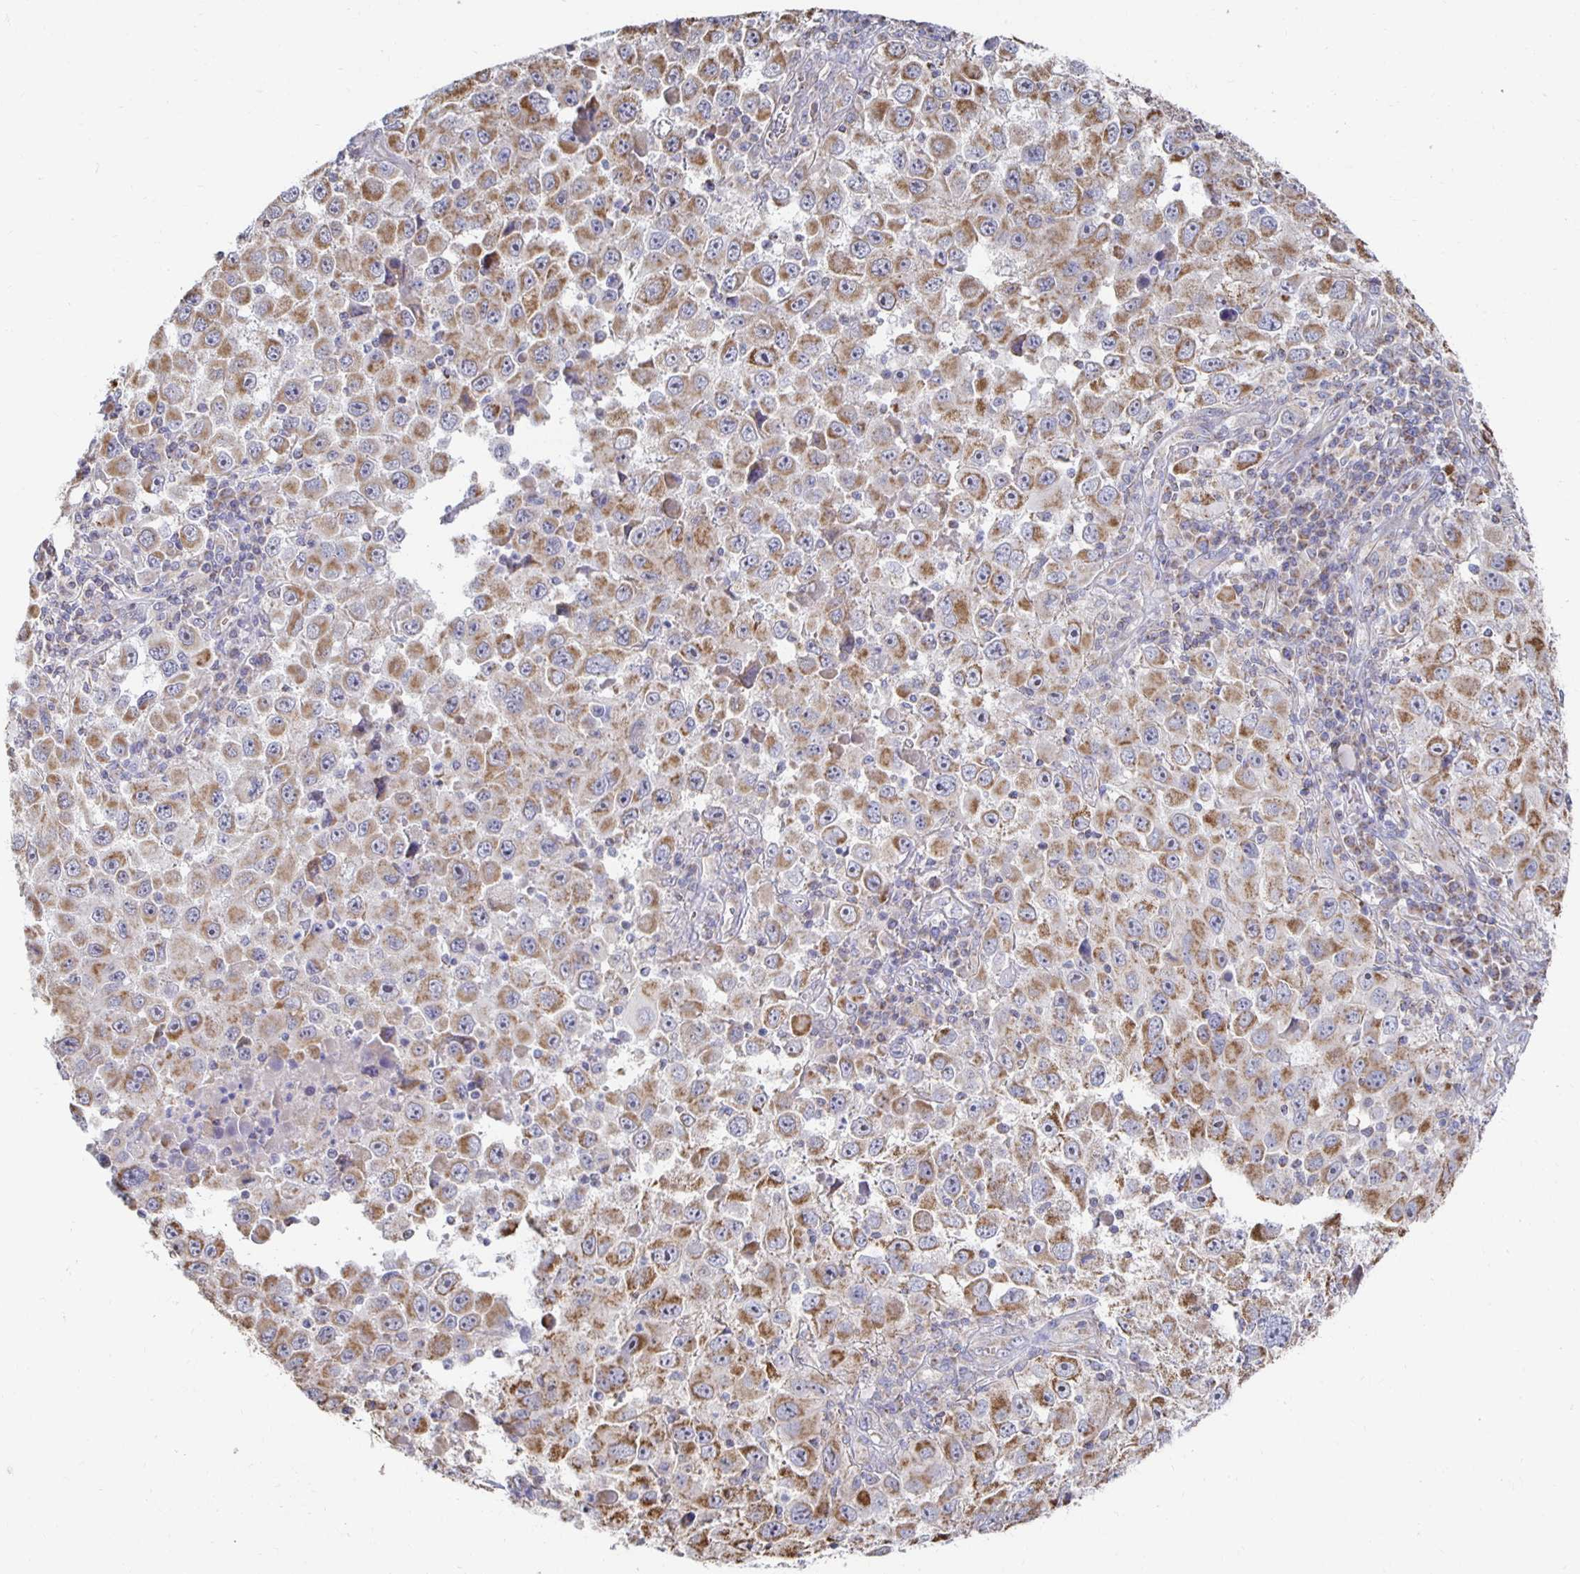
{"staining": {"intensity": "moderate", "quantity": "25%-75%", "location": "cytoplasmic/membranous"}, "tissue": "melanoma", "cell_type": "Tumor cells", "image_type": "cancer", "snomed": [{"axis": "morphology", "description": "Malignant melanoma, Metastatic site"}, {"axis": "topography", "description": "Lymph node"}], "caption": "This image demonstrates immunohistochemistry staining of human malignant melanoma (metastatic site), with medium moderate cytoplasmic/membranous expression in approximately 25%-75% of tumor cells.", "gene": "NKX2-8", "patient": {"sex": "female", "age": 67}}